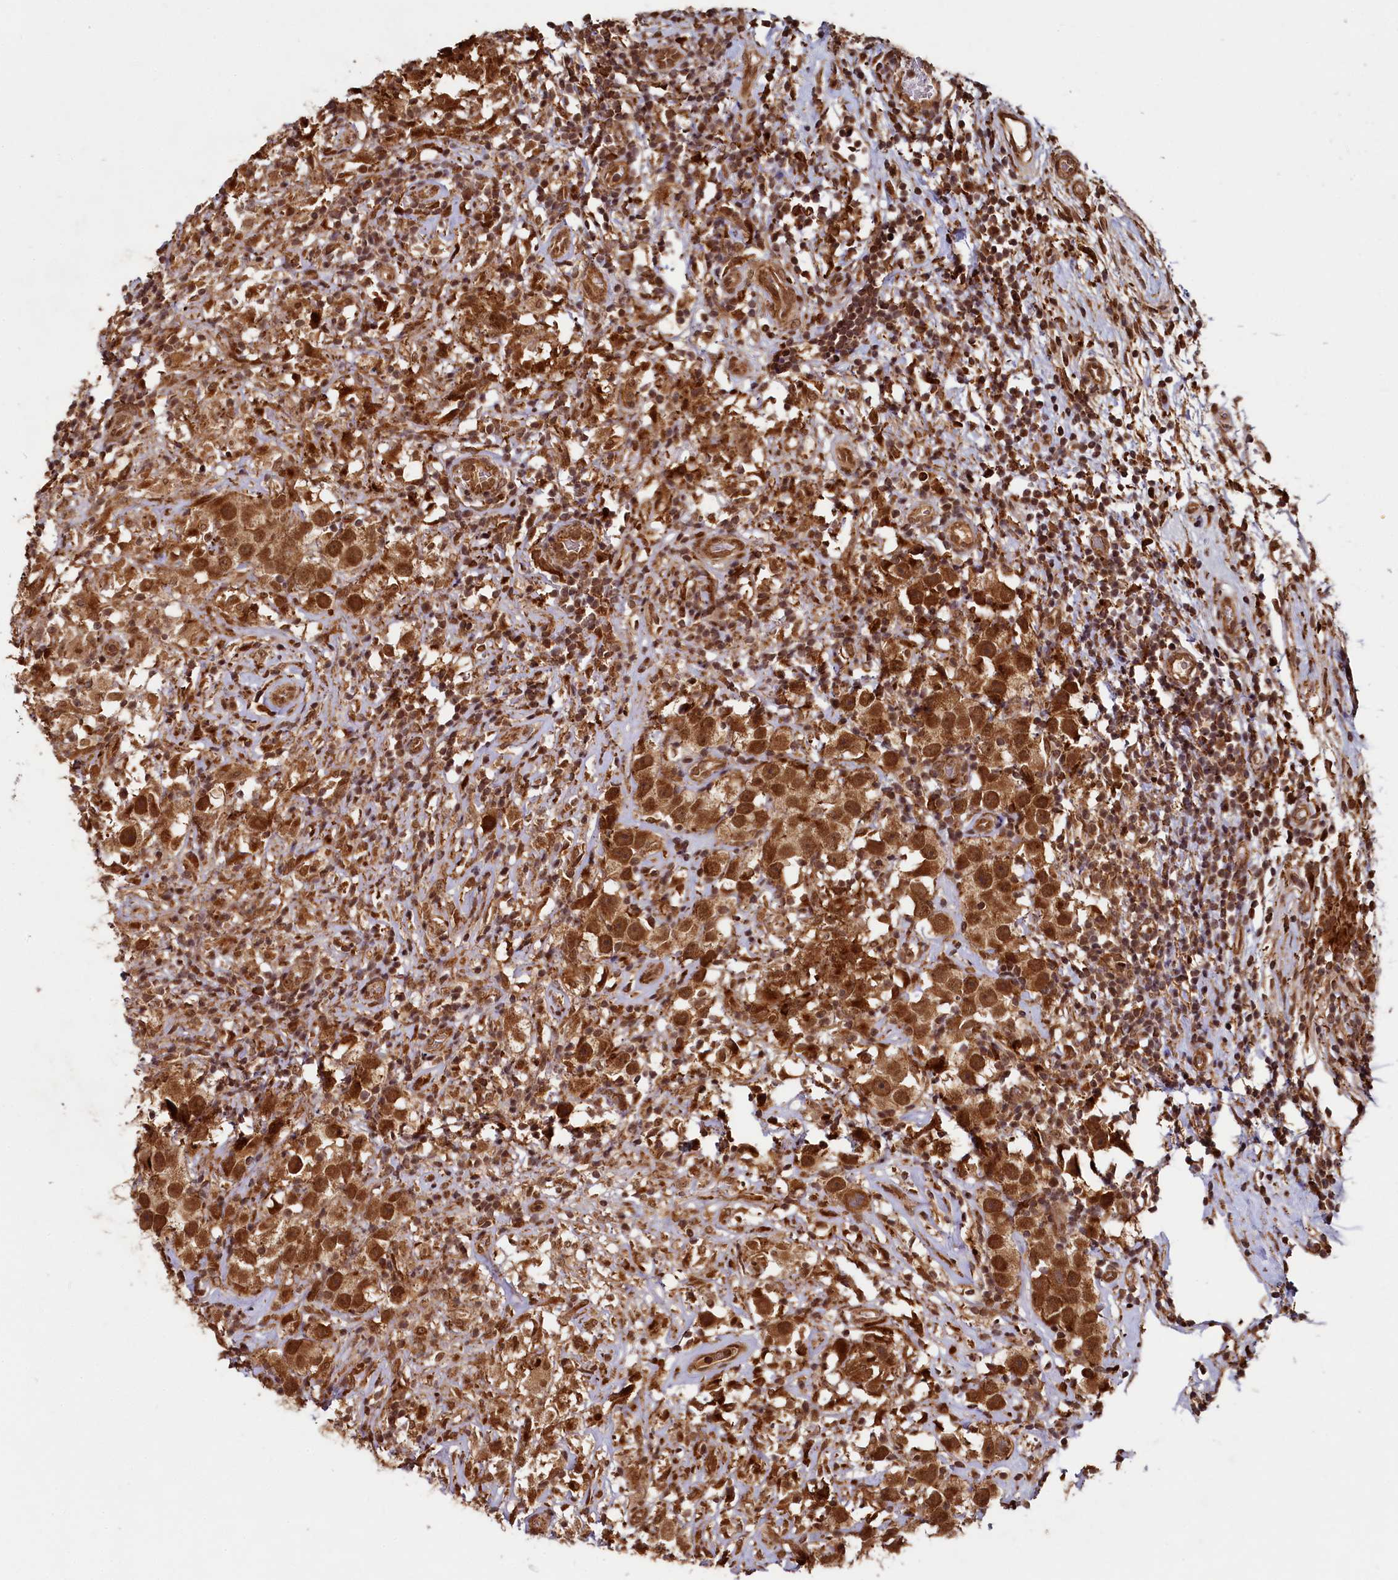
{"staining": {"intensity": "strong", "quantity": ">75%", "location": "cytoplasmic/membranous,nuclear"}, "tissue": "testis cancer", "cell_type": "Tumor cells", "image_type": "cancer", "snomed": [{"axis": "morphology", "description": "Seminoma, NOS"}, {"axis": "topography", "description": "Testis"}], "caption": "Immunohistochemistry (IHC) of testis cancer shows high levels of strong cytoplasmic/membranous and nuclear expression in about >75% of tumor cells. The protein of interest is shown in brown color, while the nuclei are stained blue.", "gene": "TRIM23", "patient": {"sex": "male", "age": 49}}